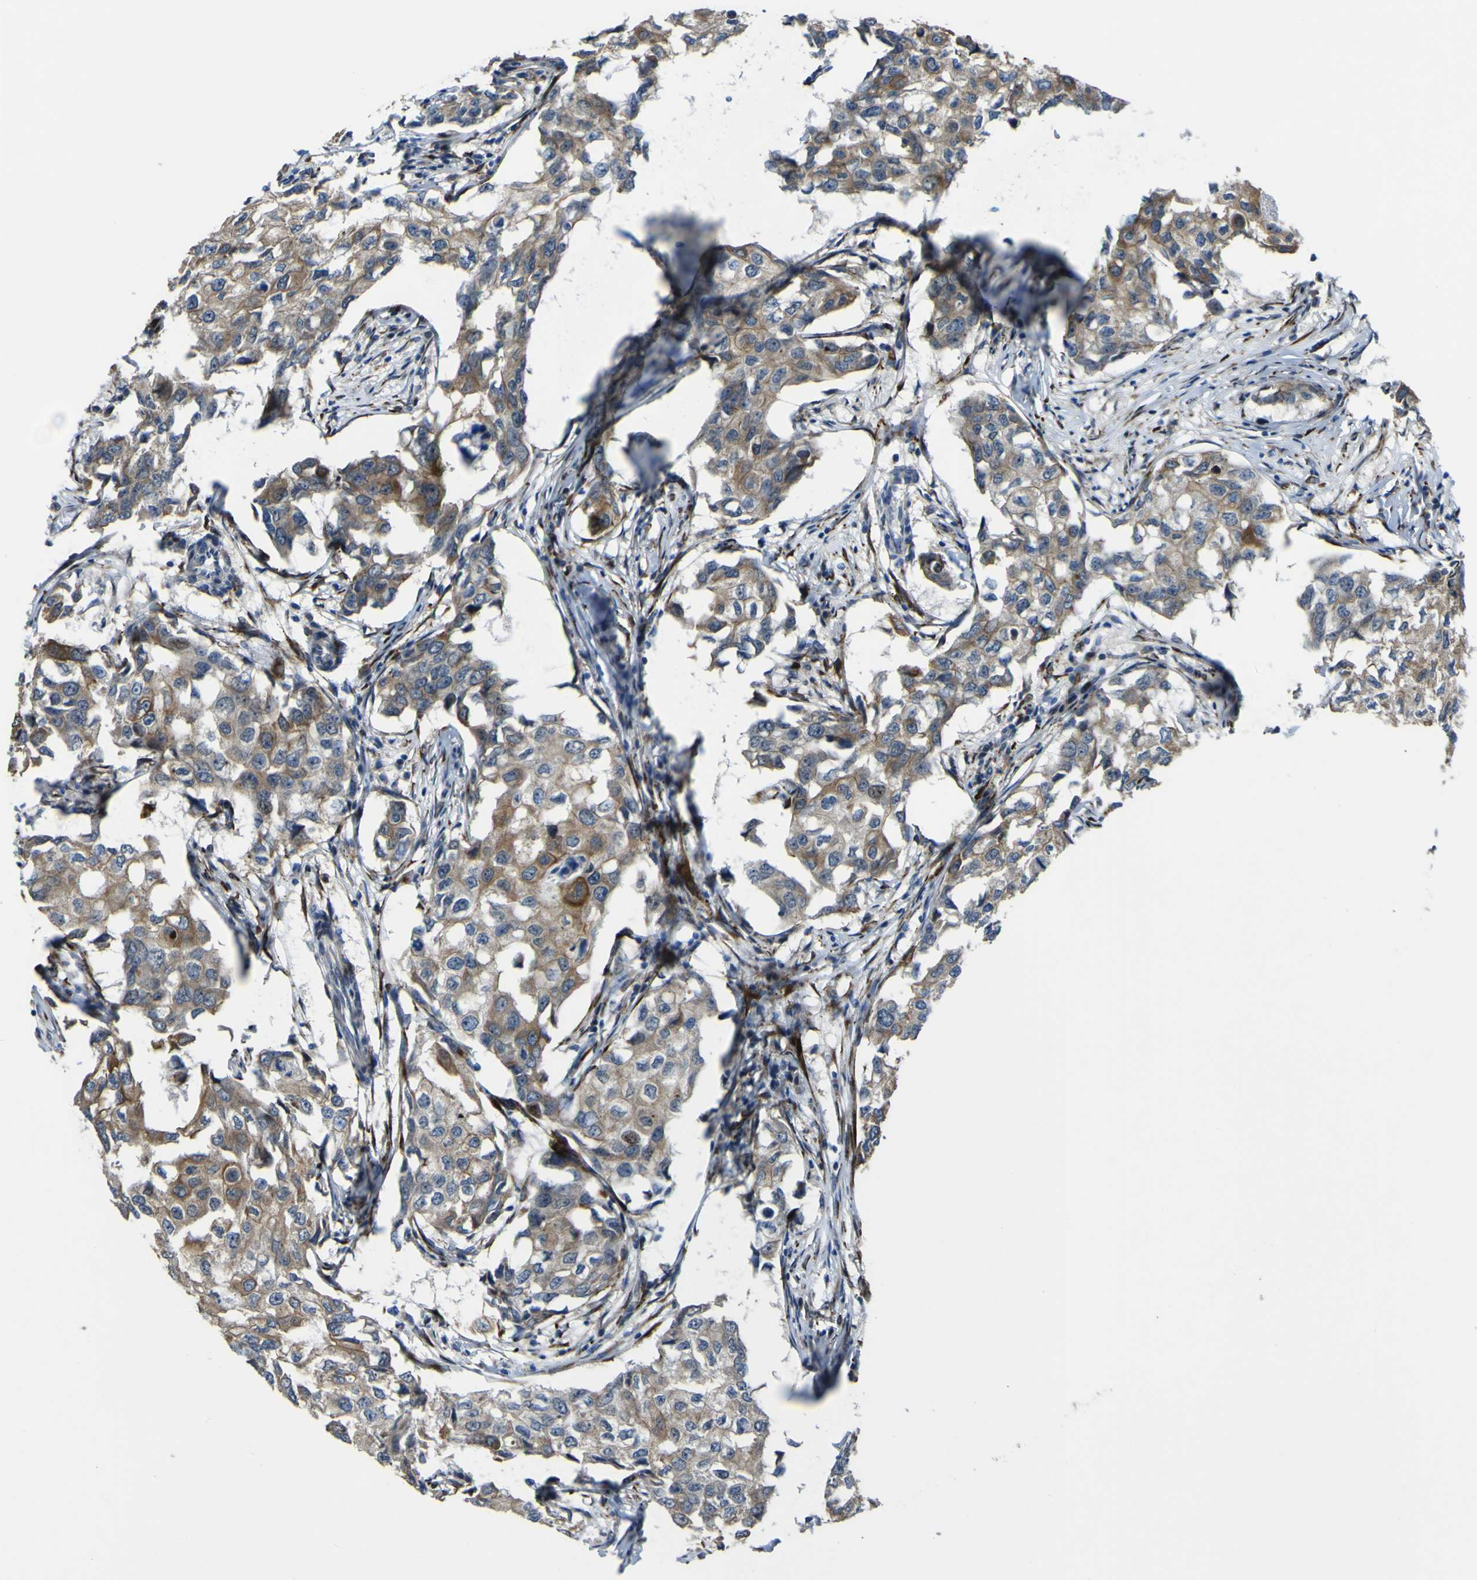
{"staining": {"intensity": "moderate", "quantity": ">75%", "location": "cytoplasmic/membranous"}, "tissue": "breast cancer", "cell_type": "Tumor cells", "image_type": "cancer", "snomed": [{"axis": "morphology", "description": "Duct carcinoma"}, {"axis": "topography", "description": "Breast"}], "caption": "The photomicrograph displays staining of breast cancer (intraductal carcinoma), revealing moderate cytoplasmic/membranous protein positivity (brown color) within tumor cells. (DAB IHC with brightfield microscopy, high magnification).", "gene": "LBHD1", "patient": {"sex": "female", "age": 27}}